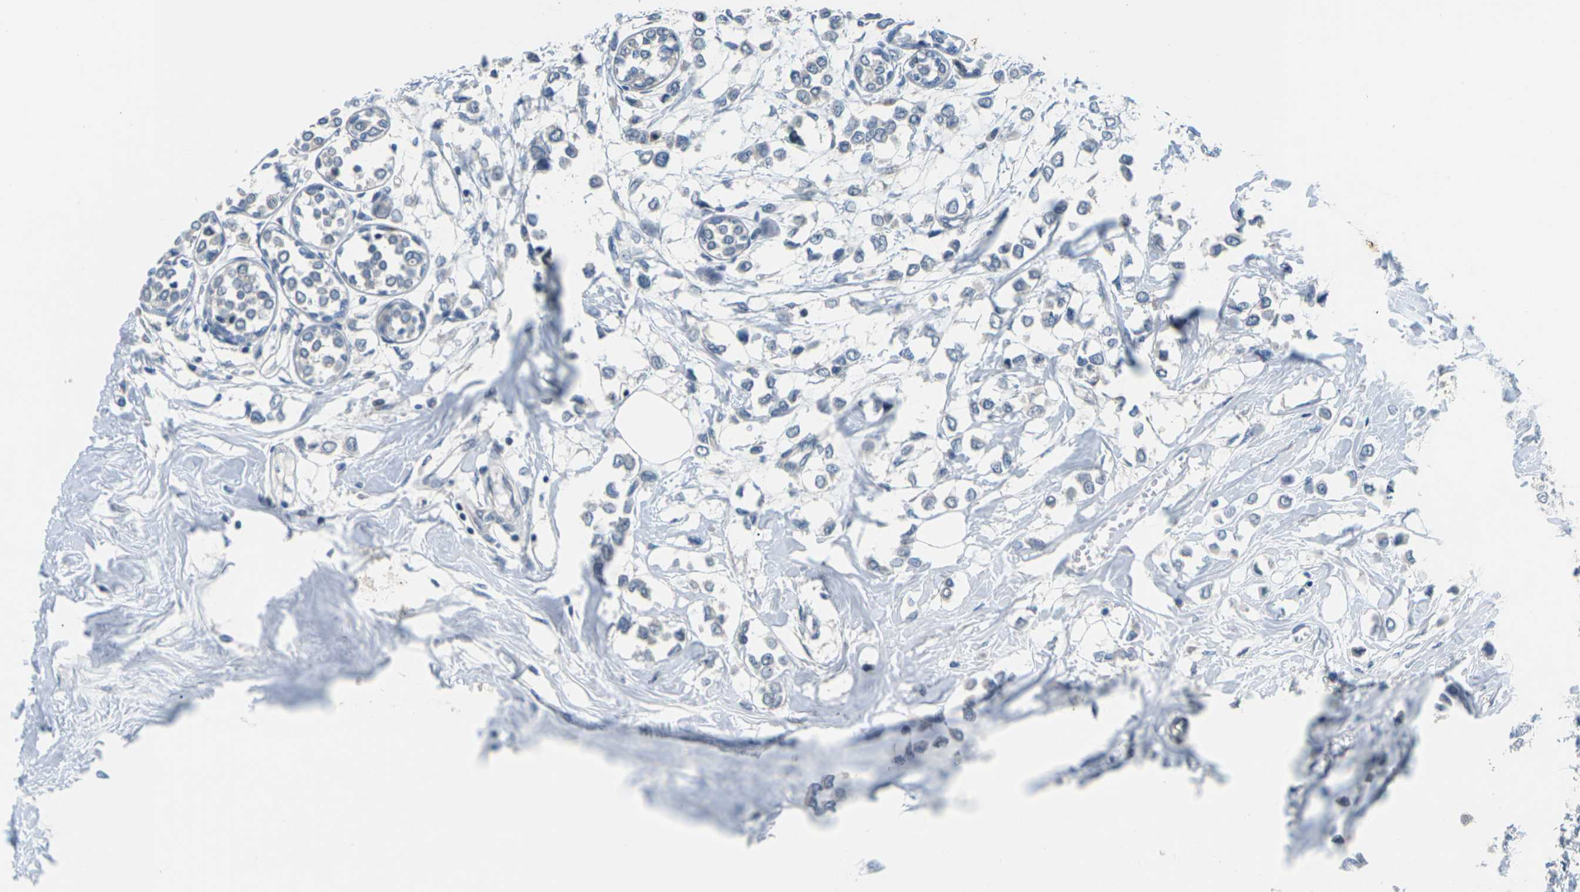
{"staining": {"intensity": "negative", "quantity": "none", "location": "none"}, "tissue": "breast cancer", "cell_type": "Tumor cells", "image_type": "cancer", "snomed": [{"axis": "morphology", "description": "Lobular carcinoma"}, {"axis": "topography", "description": "Breast"}], "caption": "Human breast lobular carcinoma stained for a protein using immunohistochemistry demonstrates no positivity in tumor cells.", "gene": "SLC13A3", "patient": {"sex": "female", "age": 51}}